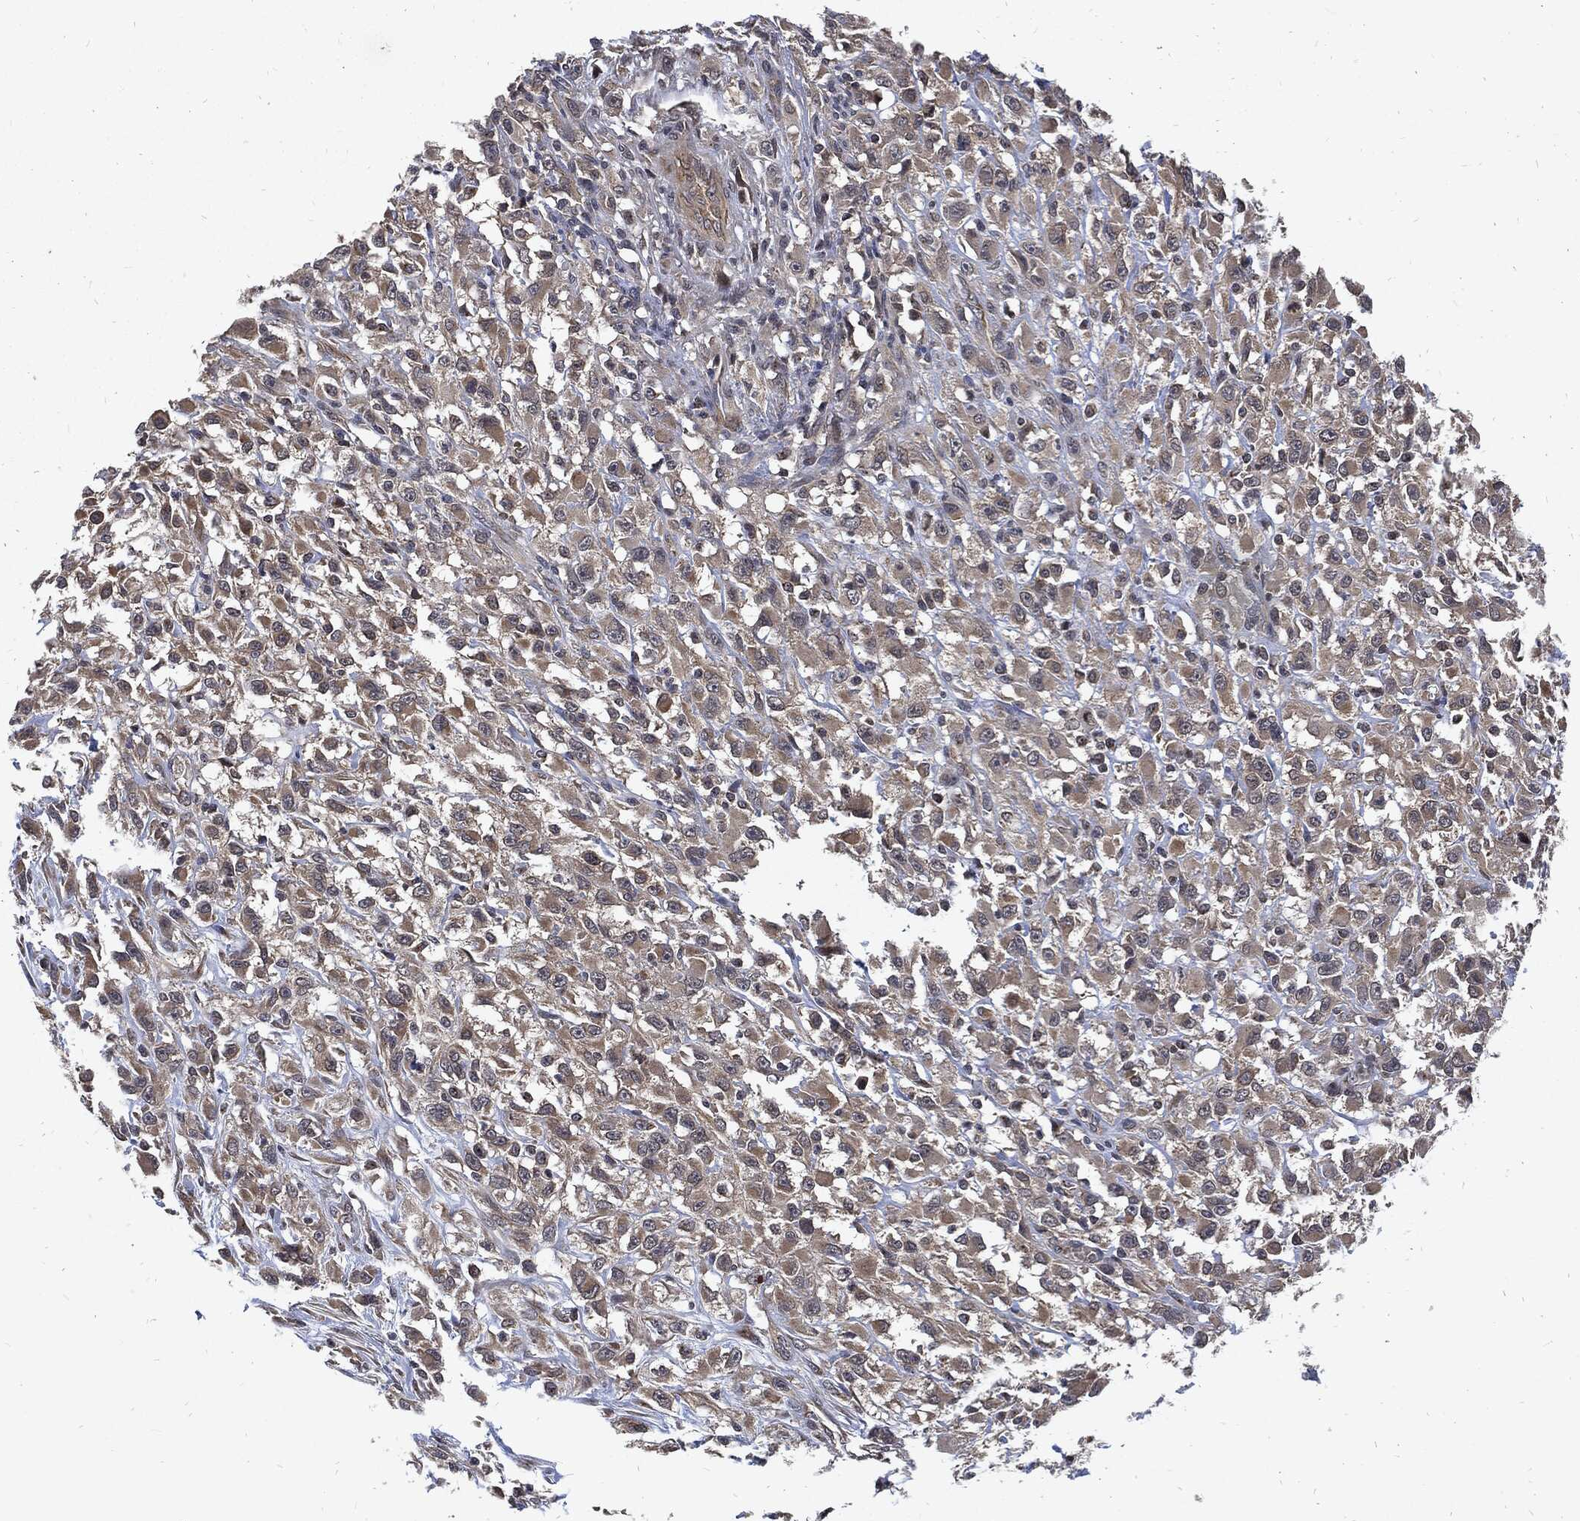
{"staining": {"intensity": "moderate", "quantity": "25%-75%", "location": "cytoplasmic/membranous"}, "tissue": "head and neck cancer", "cell_type": "Tumor cells", "image_type": "cancer", "snomed": [{"axis": "morphology", "description": "Squamous cell carcinoma, NOS"}, {"axis": "morphology", "description": "Squamous cell carcinoma, metastatic, NOS"}, {"axis": "topography", "description": "Oral tissue"}, {"axis": "topography", "description": "Head-Neck"}], "caption": "Immunohistochemistry histopathology image of head and neck squamous cell carcinoma stained for a protein (brown), which shows medium levels of moderate cytoplasmic/membranous staining in approximately 25%-75% of tumor cells.", "gene": "DCTN1", "patient": {"sex": "female", "age": 85}}